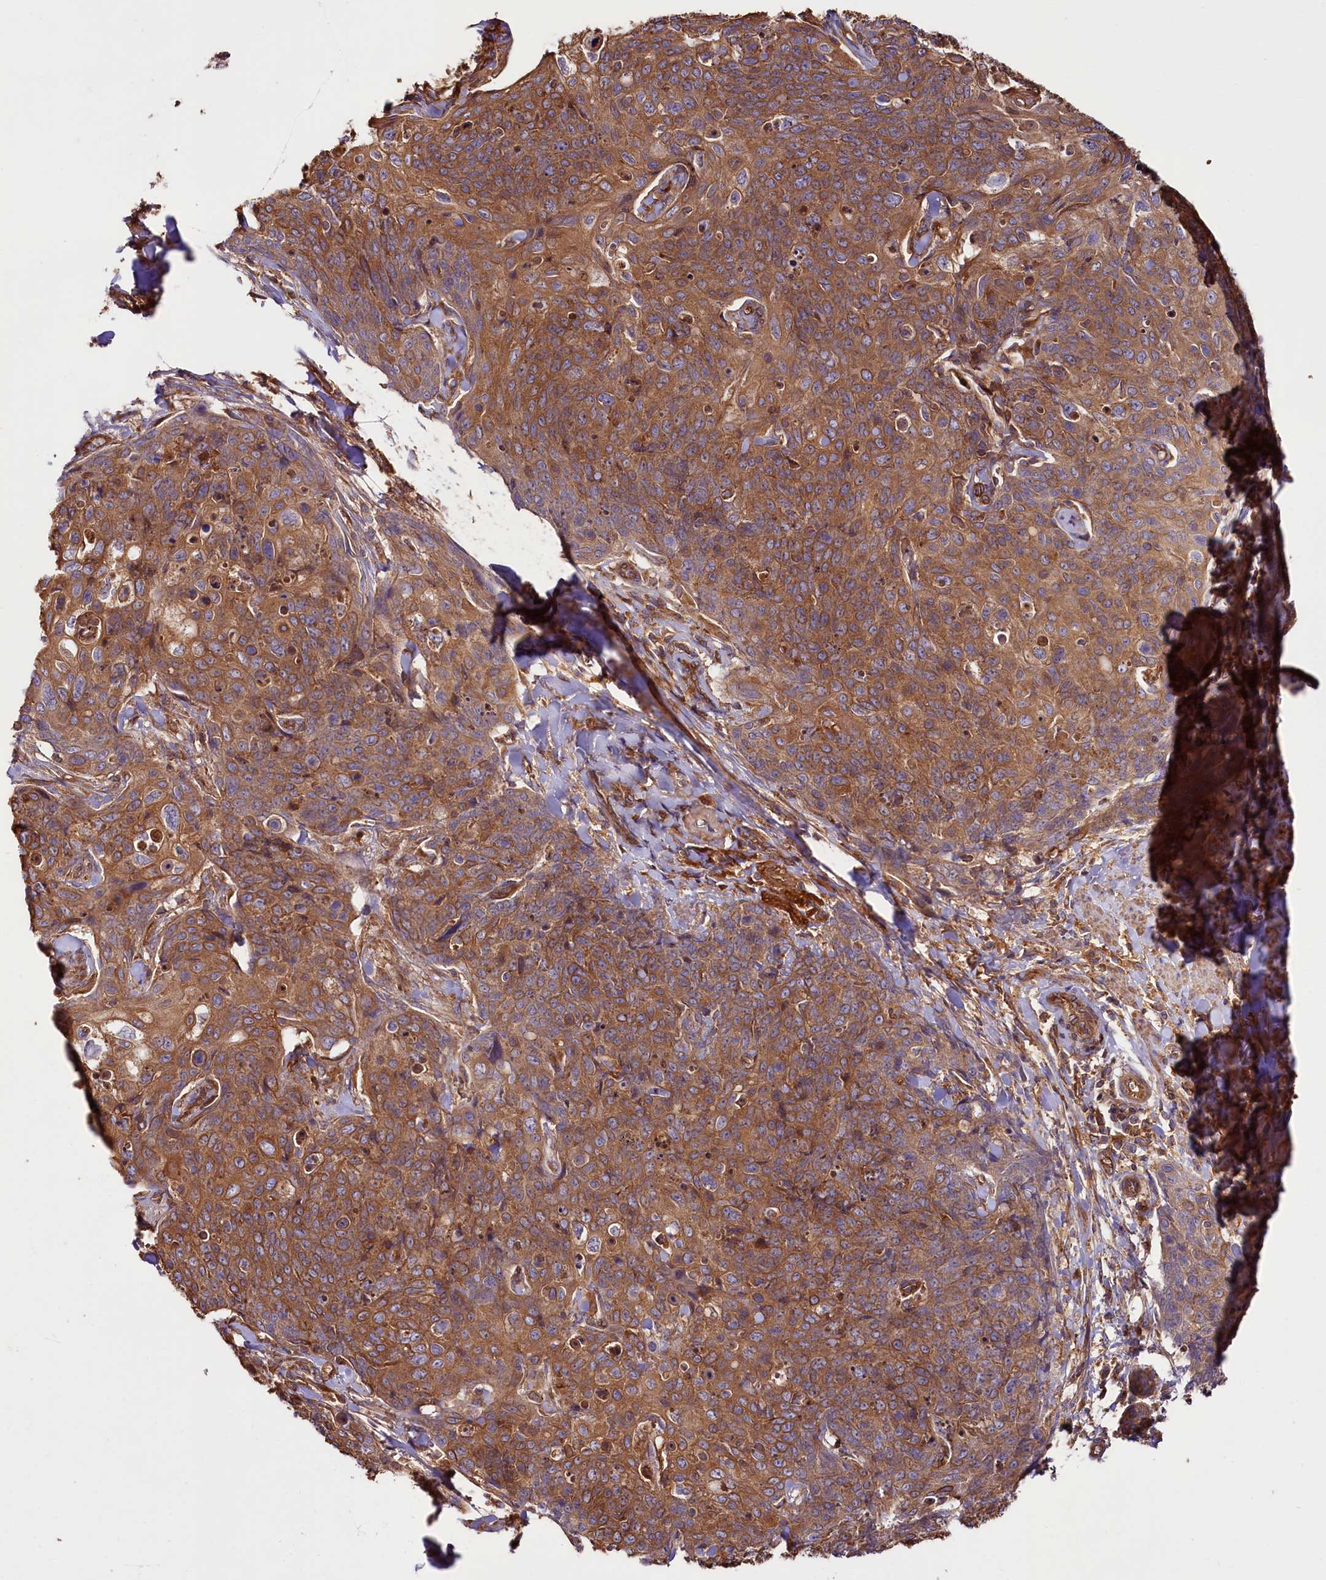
{"staining": {"intensity": "moderate", "quantity": ">75%", "location": "cytoplasmic/membranous"}, "tissue": "skin cancer", "cell_type": "Tumor cells", "image_type": "cancer", "snomed": [{"axis": "morphology", "description": "Squamous cell carcinoma, NOS"}, {"axis": "topography", "description": "Skin"}, {"axis": "topography", "description": "Vulva"}], "caption": "This is a histology image of immunohistochemistry staining of skin squamous cell carcinoma, which shows moderate expression in the cytoplasmic/membranous of tumor cells.", "gene": "CEP295", "patient": {"sex": "female", "age": 85}}